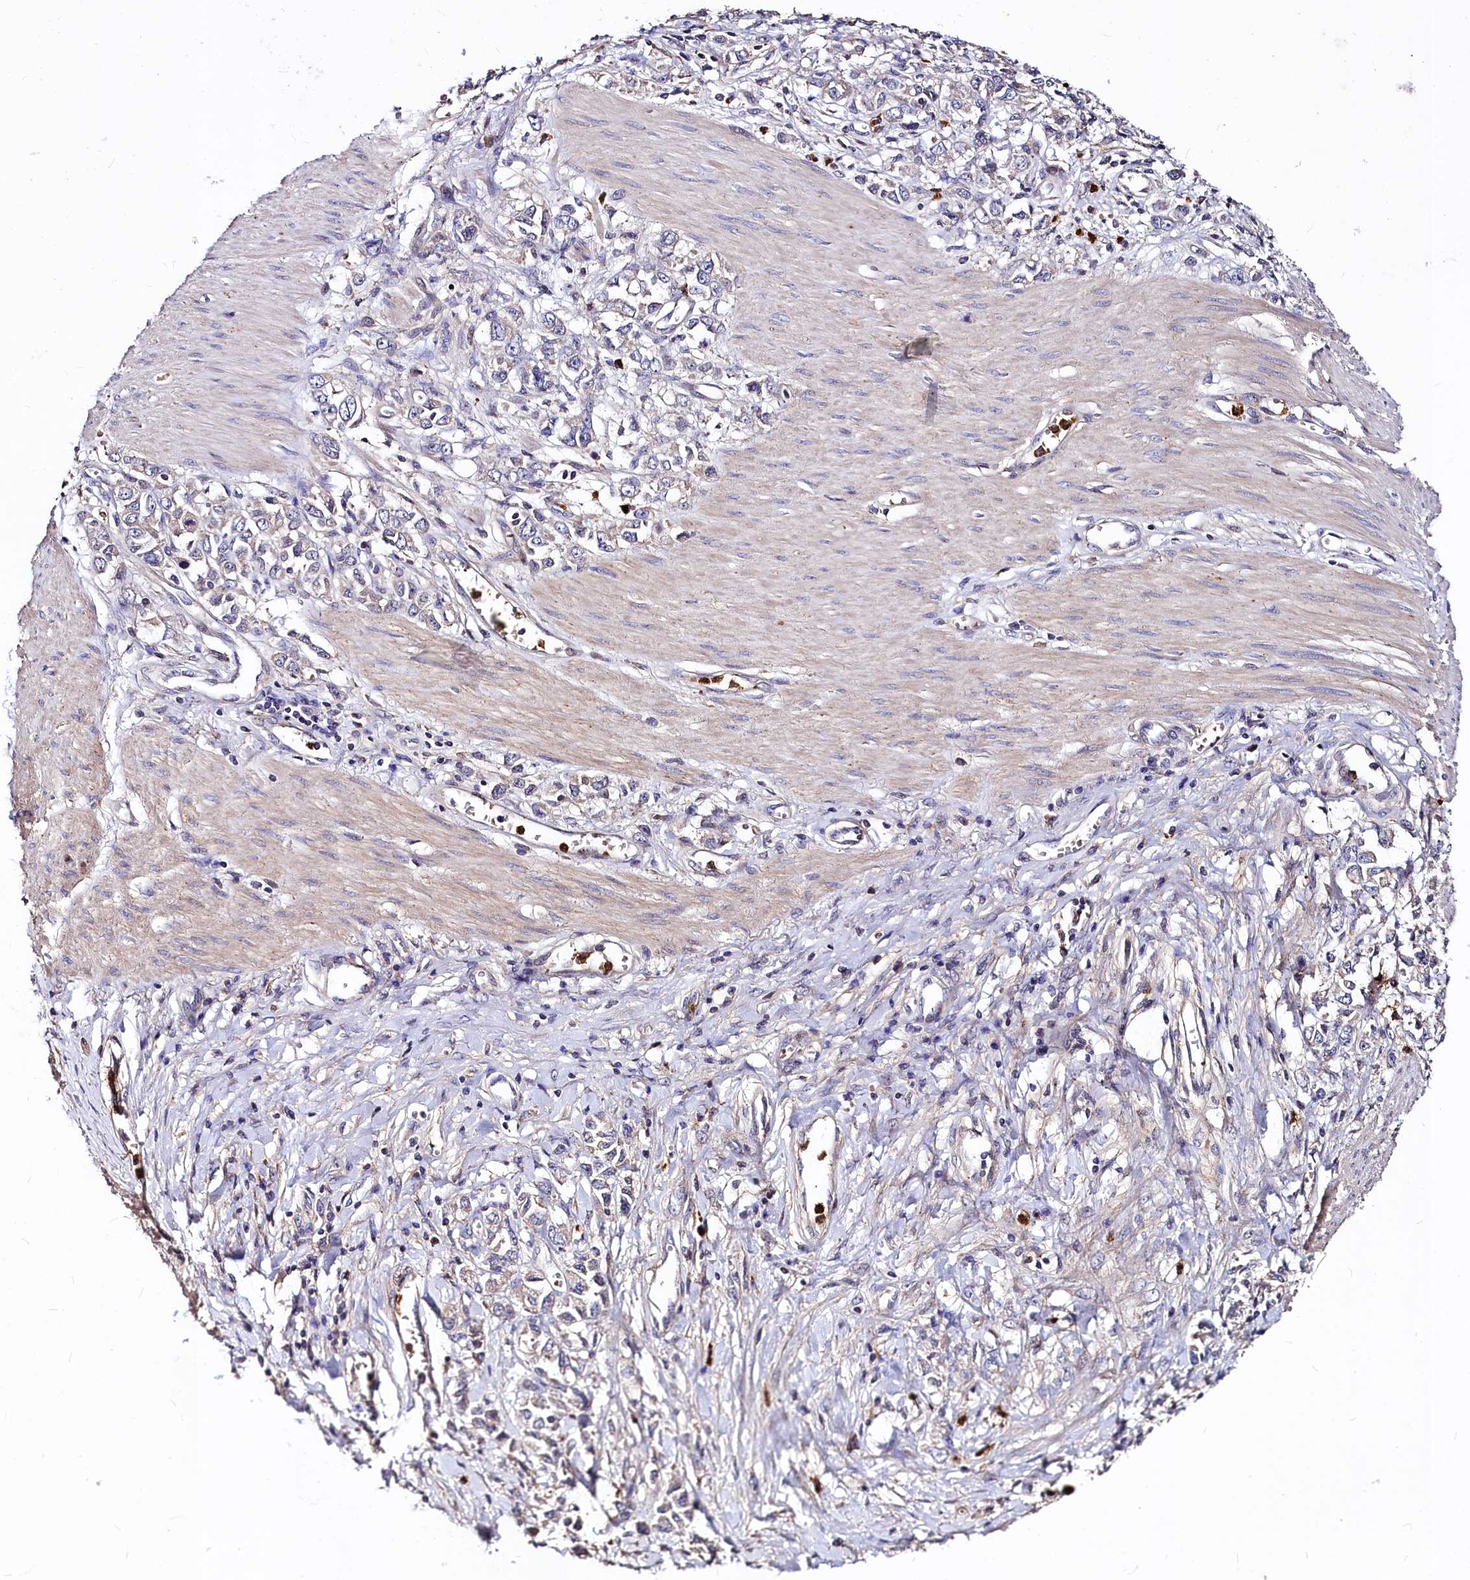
{"staining": {"intensity": "weak", "quantity": "<25%", "location": "cytoplasmic/membranous"}, "tissue": "stomach cancer", "cell_type": "Tumor cells", "image_type": "cancer", "snomed": [{"axis": "morphology", "description": "Adenocarcinoma, NOS"}, {"axis": "topography", "description": "Stomach"}], "caption": "This is an immunohistochemistry micrograph of adenocarcinoma (stomach). There is no expression in tumor cells.", "gene": "ATG101", "patient": {"sex": "female", "age": 76}}